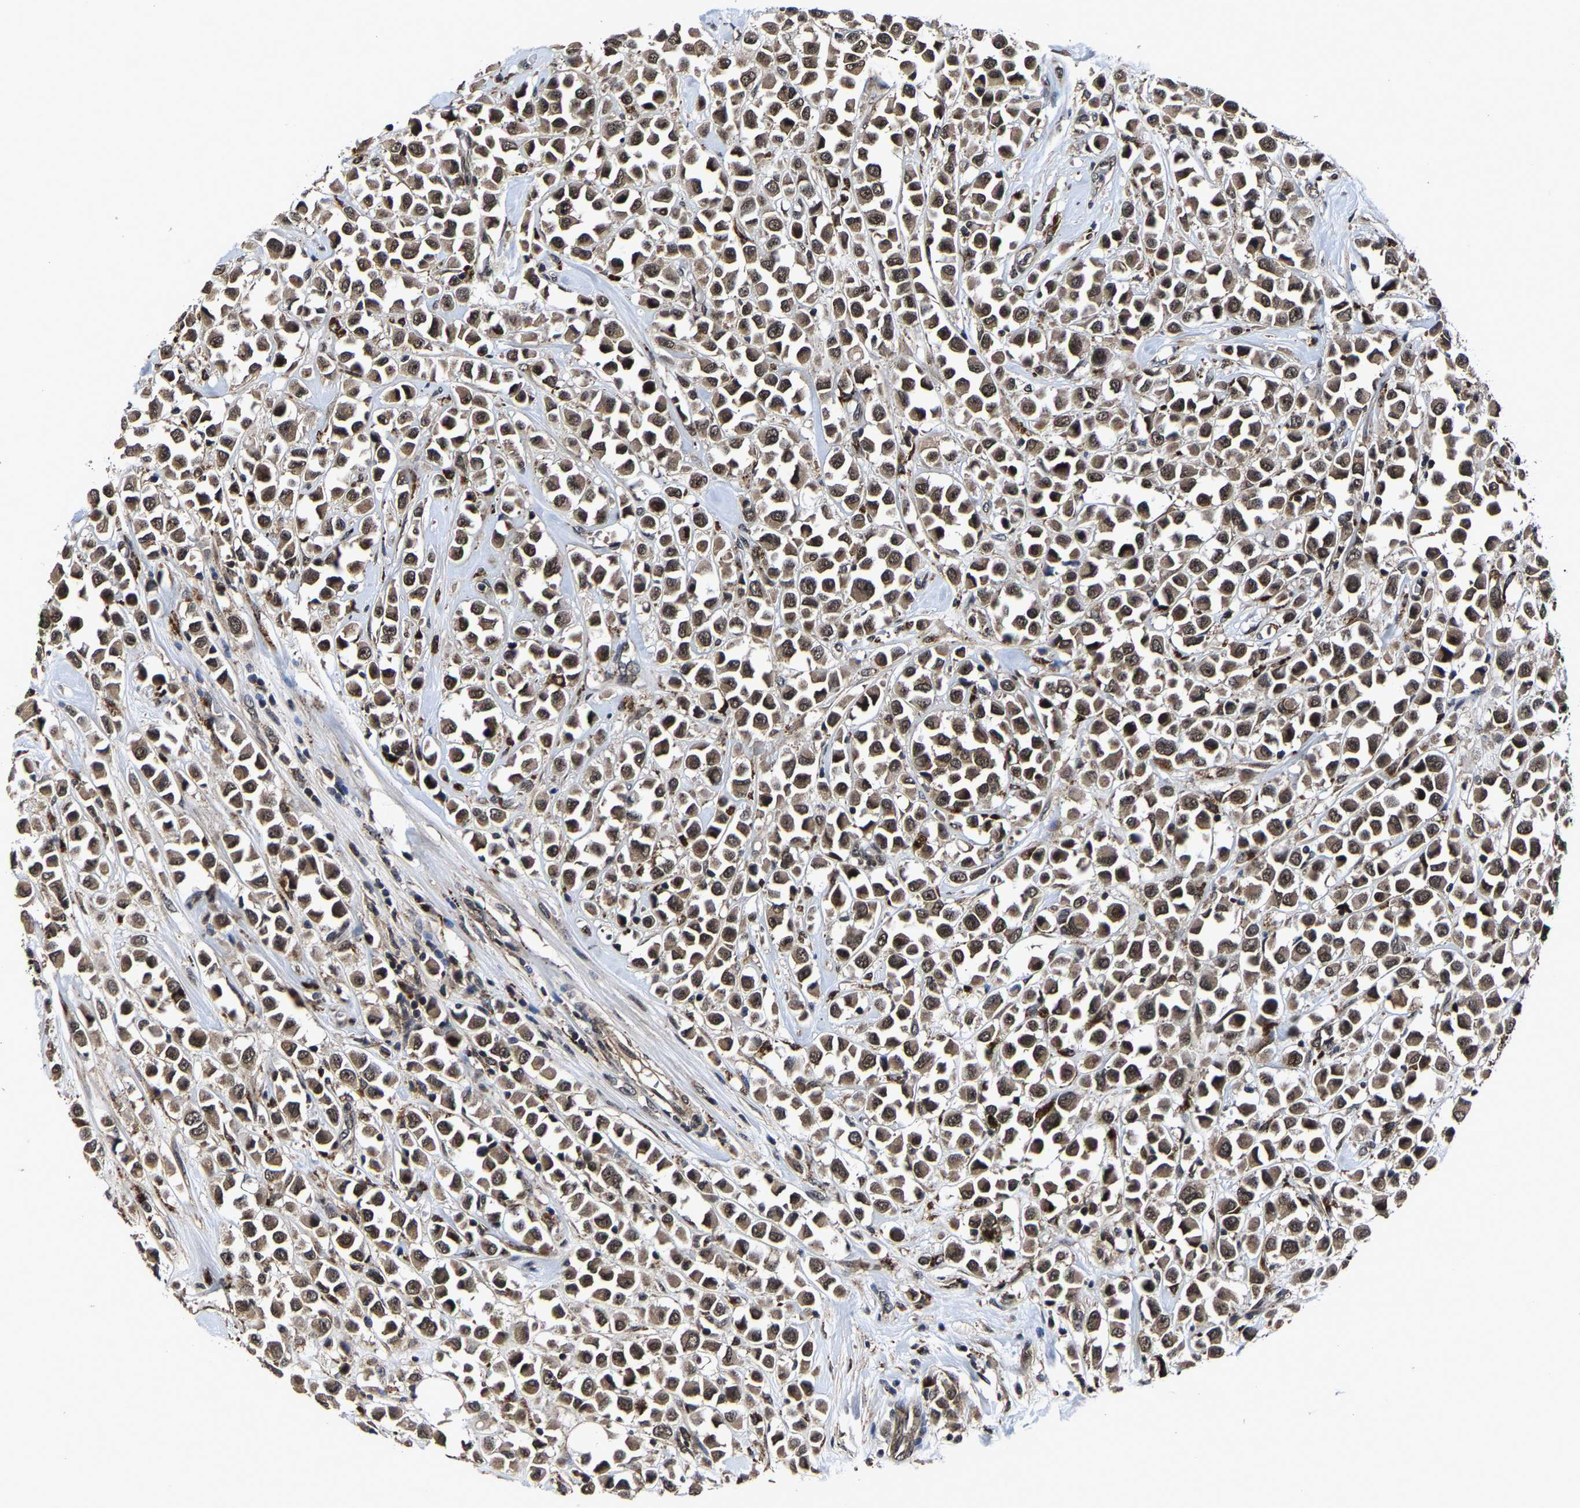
{"staining": {"intensity": "moderate", "quantity": ">75%", "location": "cytoplasmic/membranous"}, "tissue": "breast cancer", "cell_type": "Tumor cells", "image_type": "cancer", "snomed": [{"axis": "morphology", "description": "Duct carcinoma"}, {"axis": "topography", "description": "Breast"}], "caption": "Intraductal carcinoma (breast) tissue reveals moderate cytoplasmic/membranous positivity in approximately >75% of tumor cells, visualized by immunohistochemistry.", "gene": "ZCCHC7", "patient": {"sex": "female", "age": 61}}